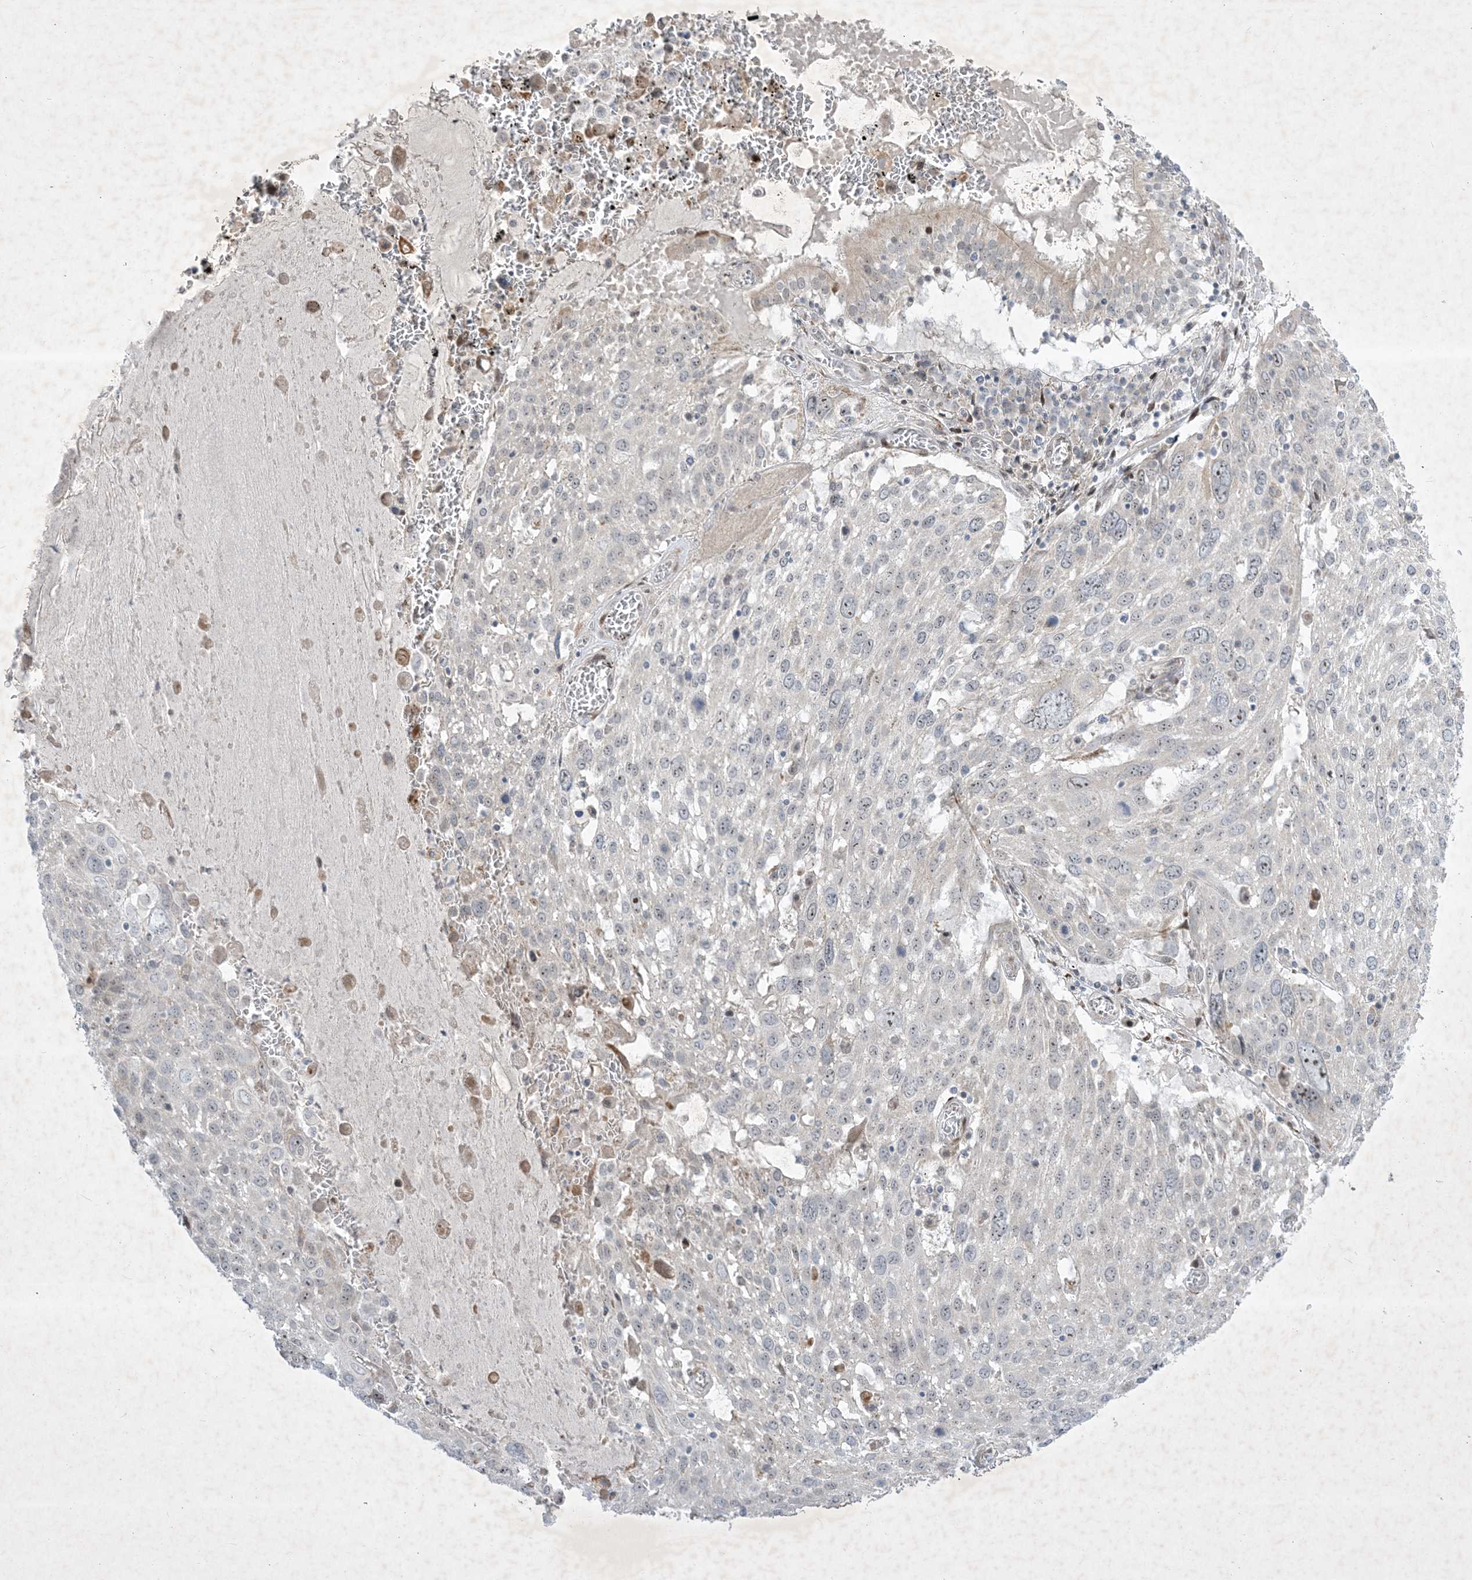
{"staining": {"intensity": "weak", "quantity": "<25%", "location": "nuclear"}, "tissue": "lung cancer", "cell_type": "Tumor cells", "image_type": "cancer", "snomed": [{"axis": "morphology", "description": "Squamous cell carcinoma, NOS"}, {"axis": "topography", "description": "Lung"}], "caption": "High magnification brightfield microscopy of squamous cell carcinoma (lung) stained with DAB (brown) and counterstained with hematoxylin (blue): tumor cells show no significant staining.", "gene": "SOGA3", "patient": {"sex": "male", "age": 65}}